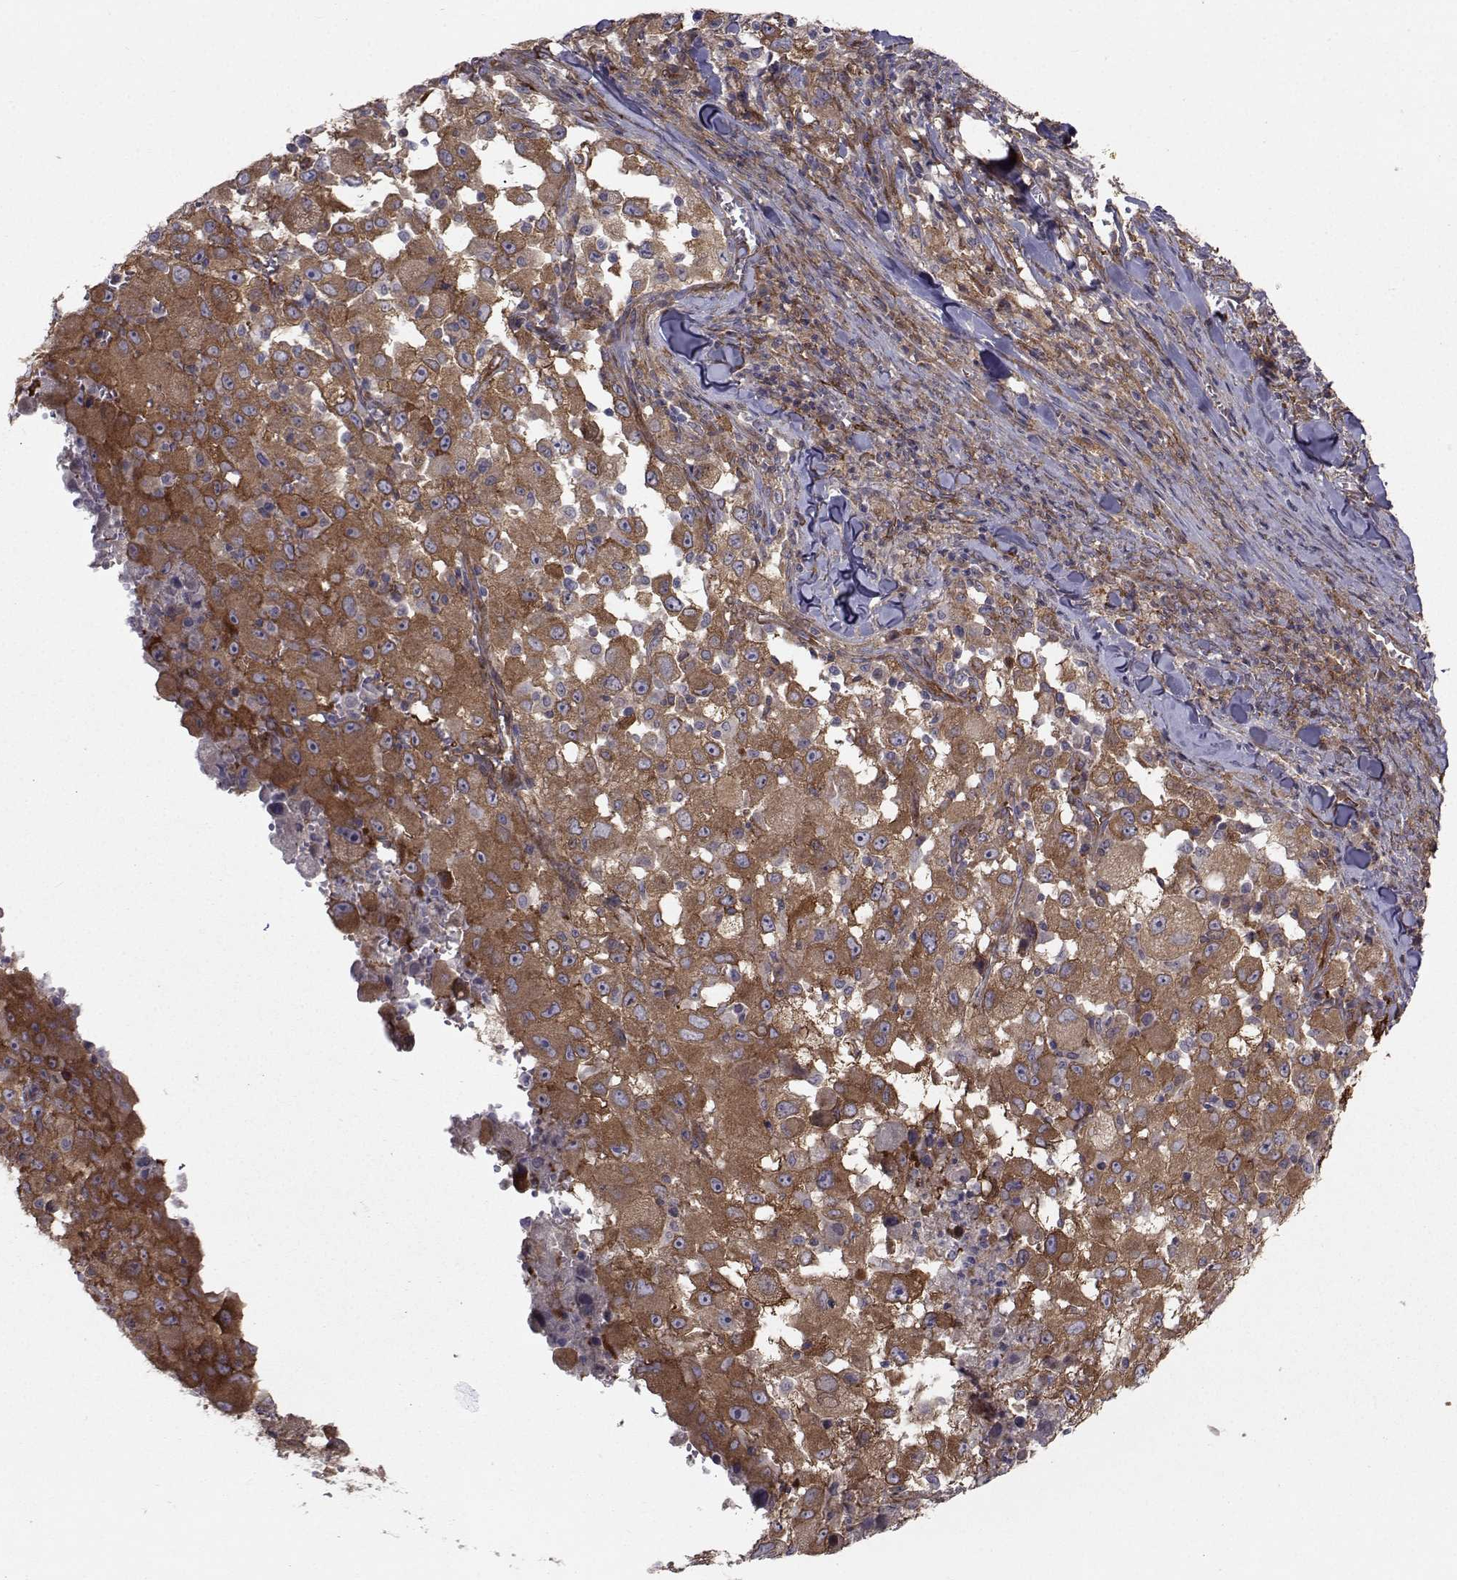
{"staining": {"intensity": "strong", "quantity": ">75%", "location": "cytoplasmic/membranous"}, "tissue": "melanoma", "cell_type": "Tumor cells", "image_type": "cancer", "snomed": [{"axis": "morphology", "description": "Malignant melanoma, Metastatic site"}, {"axis": "topography", "description": "Soft tissue"}], "caption": "This is a micrograph of immunohistochemistry (IHC) staining of malignant melanoma (metastatic site), which shows strong expression in the cytoplasmic/membranous of tumor cells.", "gene": "TRIP10", "patient": {"sex": "male", "age": 50}}